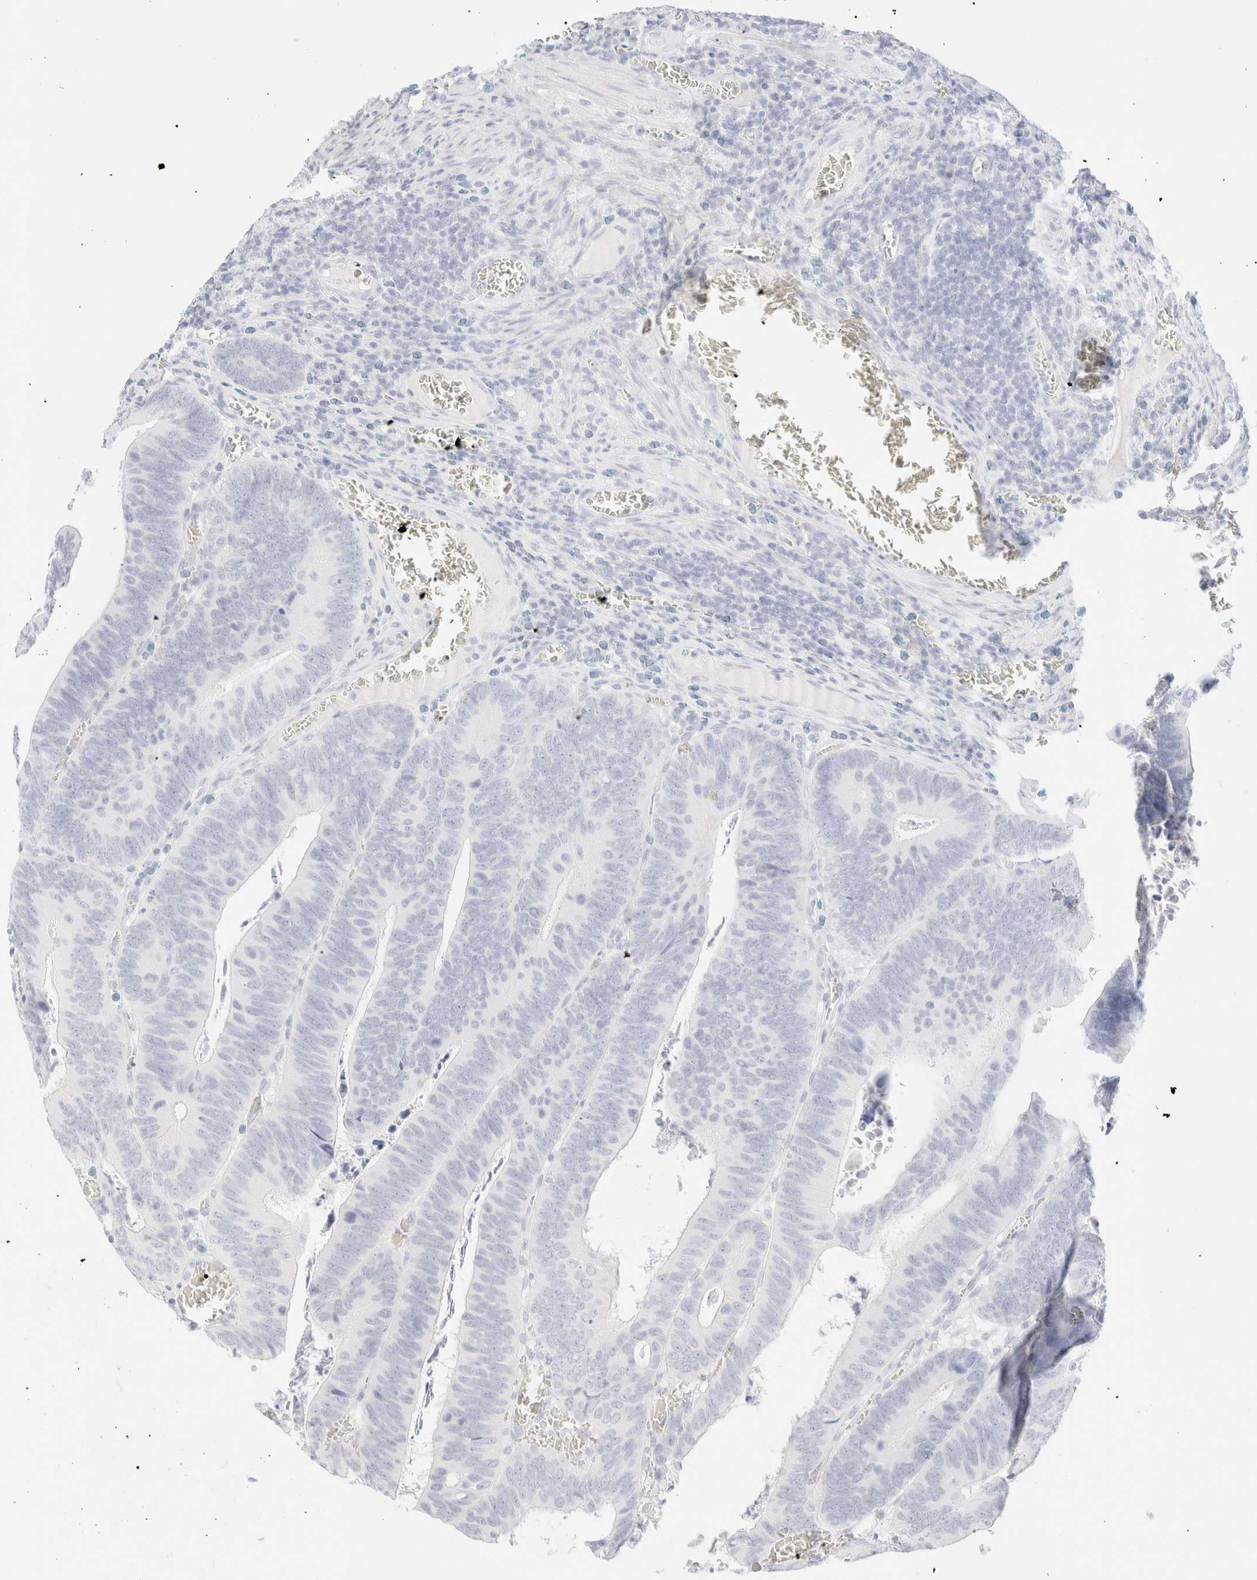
{"staining": {"intensity": "negative", "quantity": "none", "location": "none"}, "tissue": "colorectal cancer", "cell_type": "Tumor cells", "image_type": "cancer", "snomed": [{"axis": "morphology", "description": "Inflammation, NOS"}, {"axis": "morphology", "description": "Adenocarcinoma, NOS"}, {"axis": "topography", "description": "Colon"}], "caption": "Protein analysis of adenocarcinoma (colorectal) reveals no significant staining in tumor cells.", "gene": "KRT15", "patient": {"sex": "male", "age": 72}}